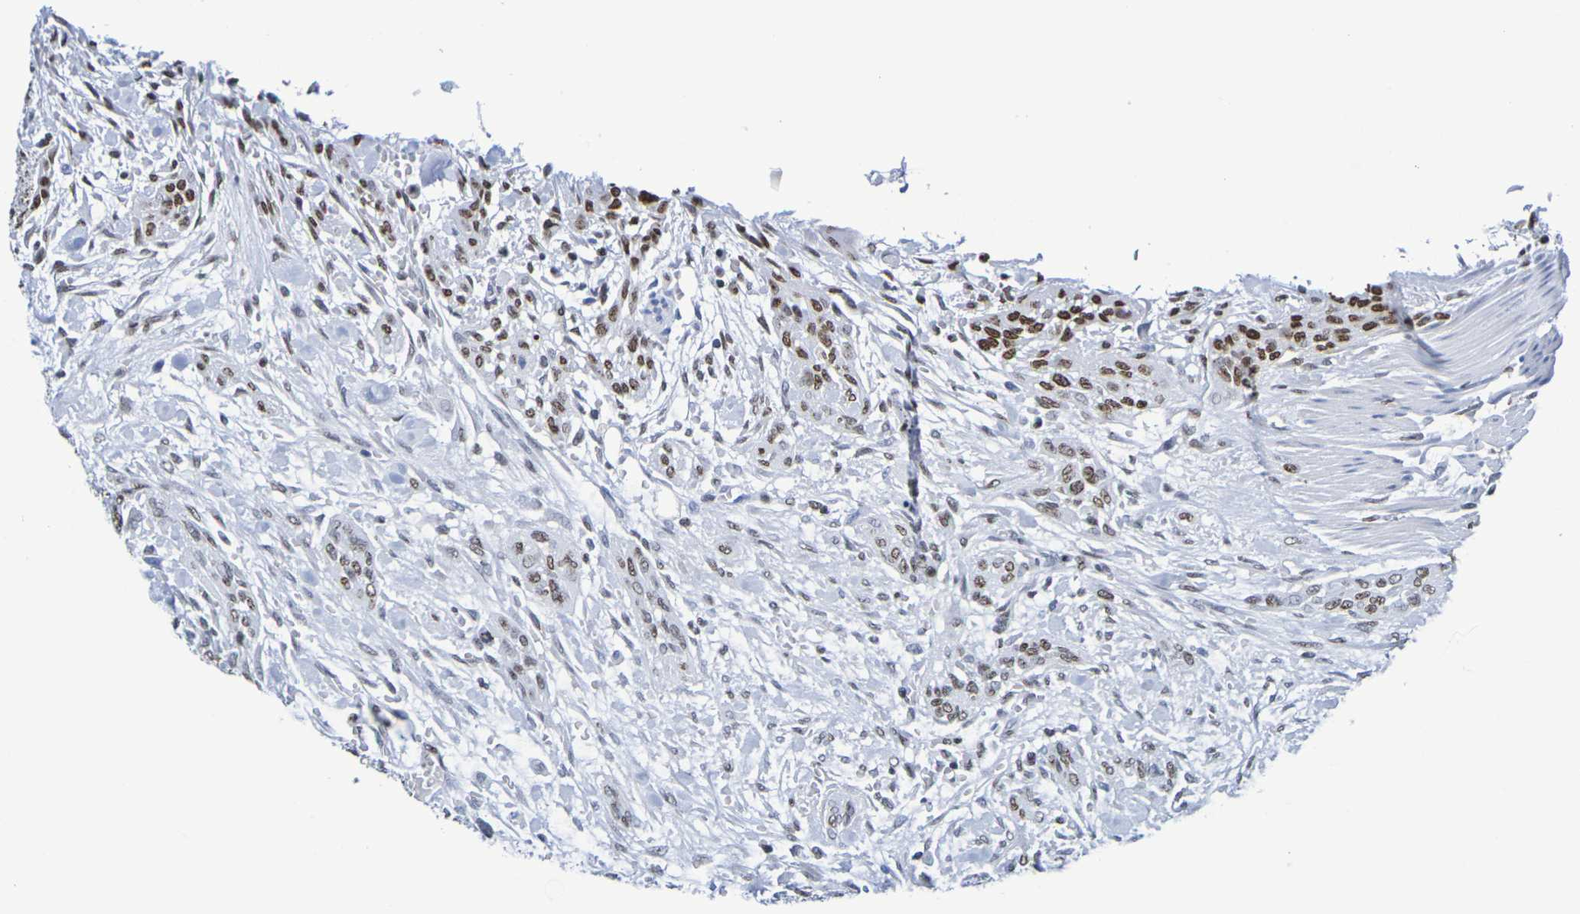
{"staining": {"intensity": "moderate", "quantity": ">75%", "location": "nuclear"}, "tissue": "urothelial cancer", "cell_type": "Tumor cells", "image_type": "cancer", "snomed": [{"axis": "morphology", "description": "Urothelial carcinoma, High grade"}, {"axis": "topography", "description": "Urinary bladder"}], "caption": "A medium amount of moderate nuclear positivity is identified in approximately >75% of tumor cells in high-grade urothelial carcinoma tissue.", "gene": "H1-5", "patient": {"sex": "male", "age": 35}}